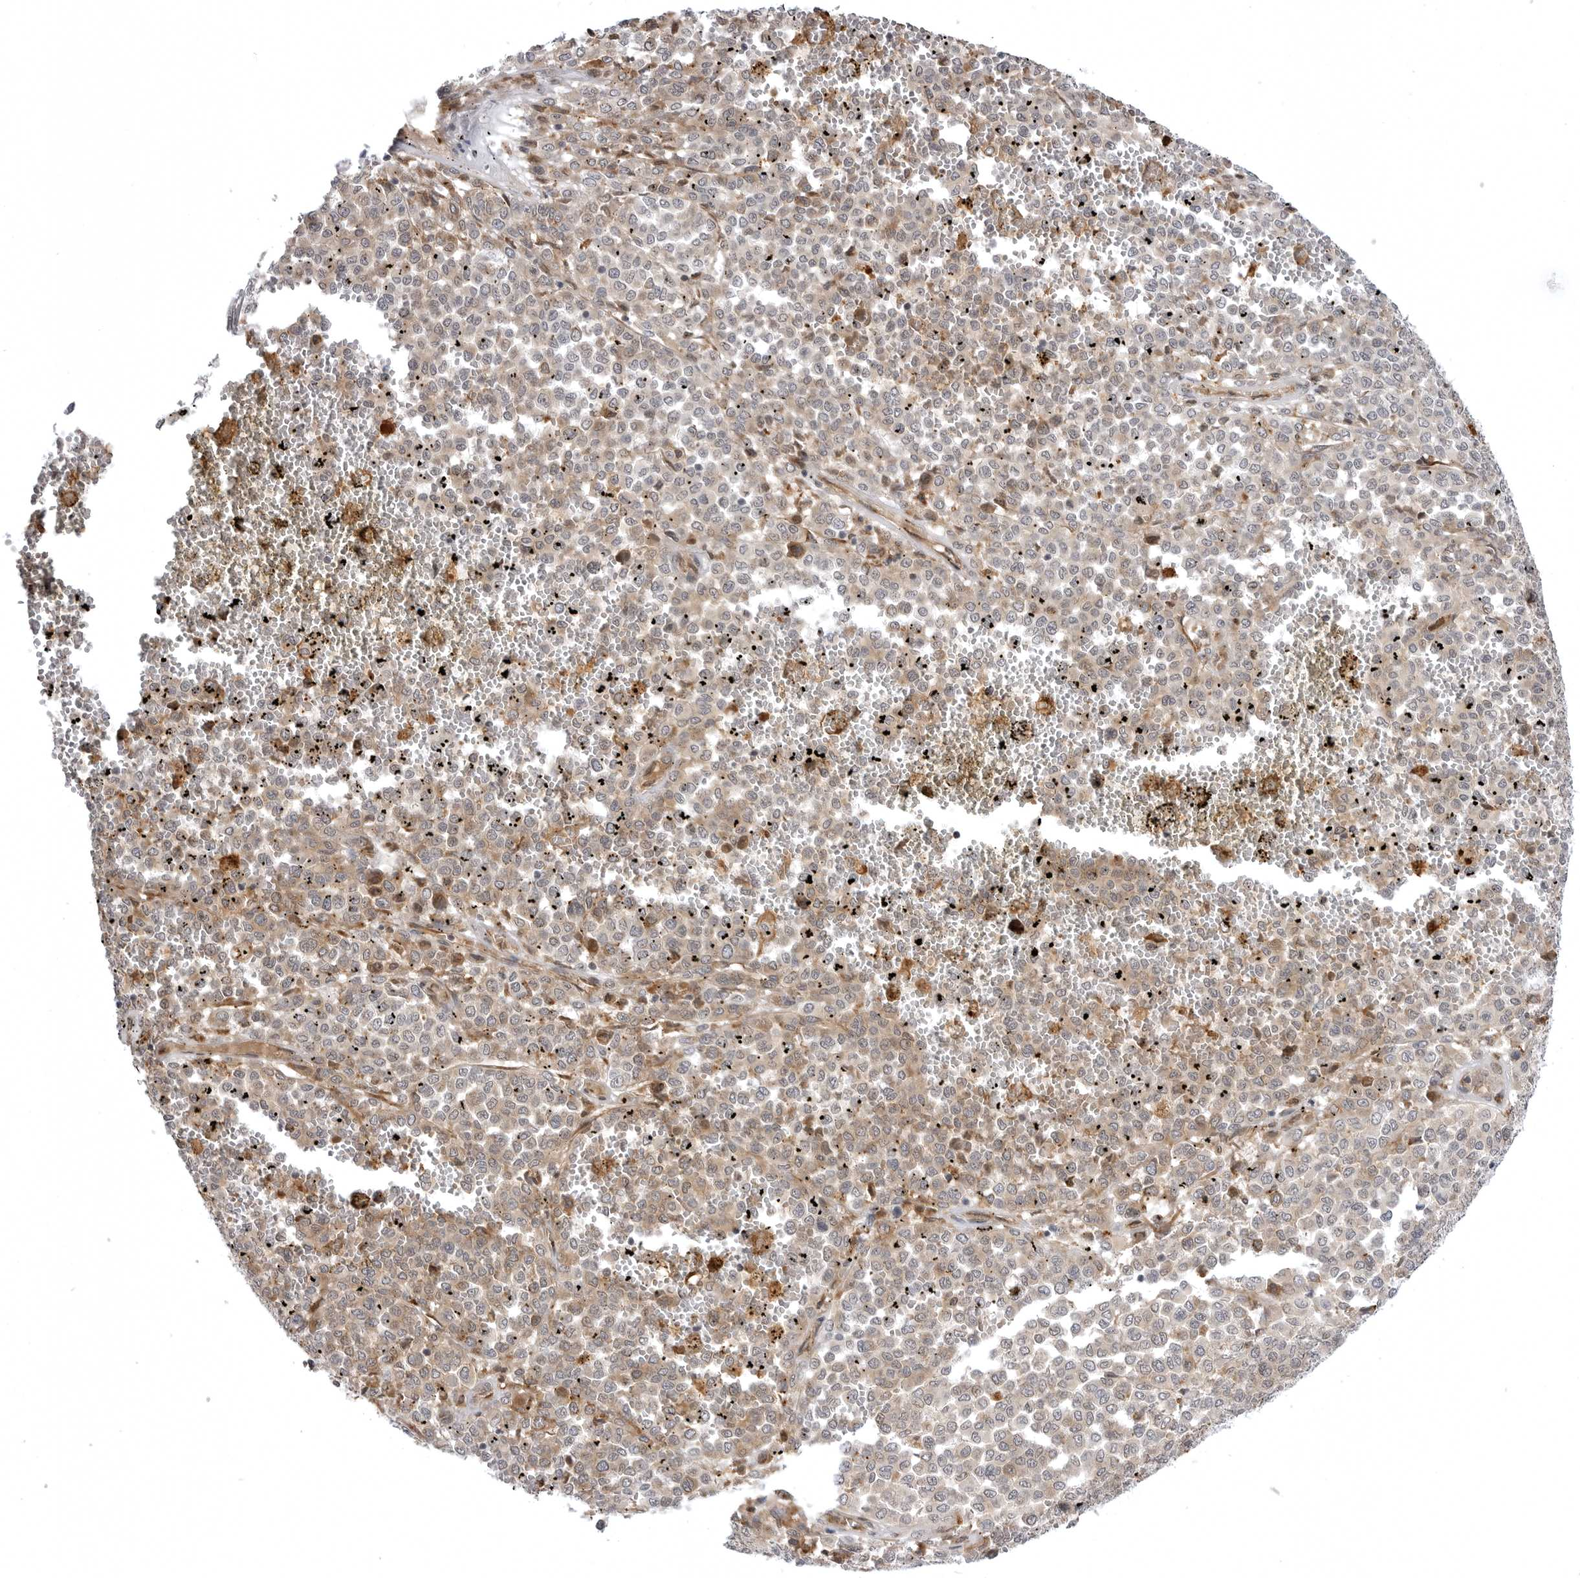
{"staining": {"intensity": "weak", "quantity": "25%-75%", "location": "cytoplasmic/membranous"}, "tissue": "melanoma", "cell_type": "Tumor cells", "image_type": "cancer", "snomed": [{"axis": "morphology", "description": "Malignant melanoma, Metastatic site"}, {"axis": "topography", "description": "Pancreas"}], "caption": "The image shows immunohistochemical staining of malignant melanoma (metastatic site). There is weak cytoplasmic/membranous staining is present in approximately 25%-75% of tumor cells. (Stains: DAB (3,3'-diaminobenzidine) in brown, nuclei in blue, Microscopy: brightfield microscopy at high magnification).", "gene": "ARL5A", "patient": {"sex": "female", "age": 30}}